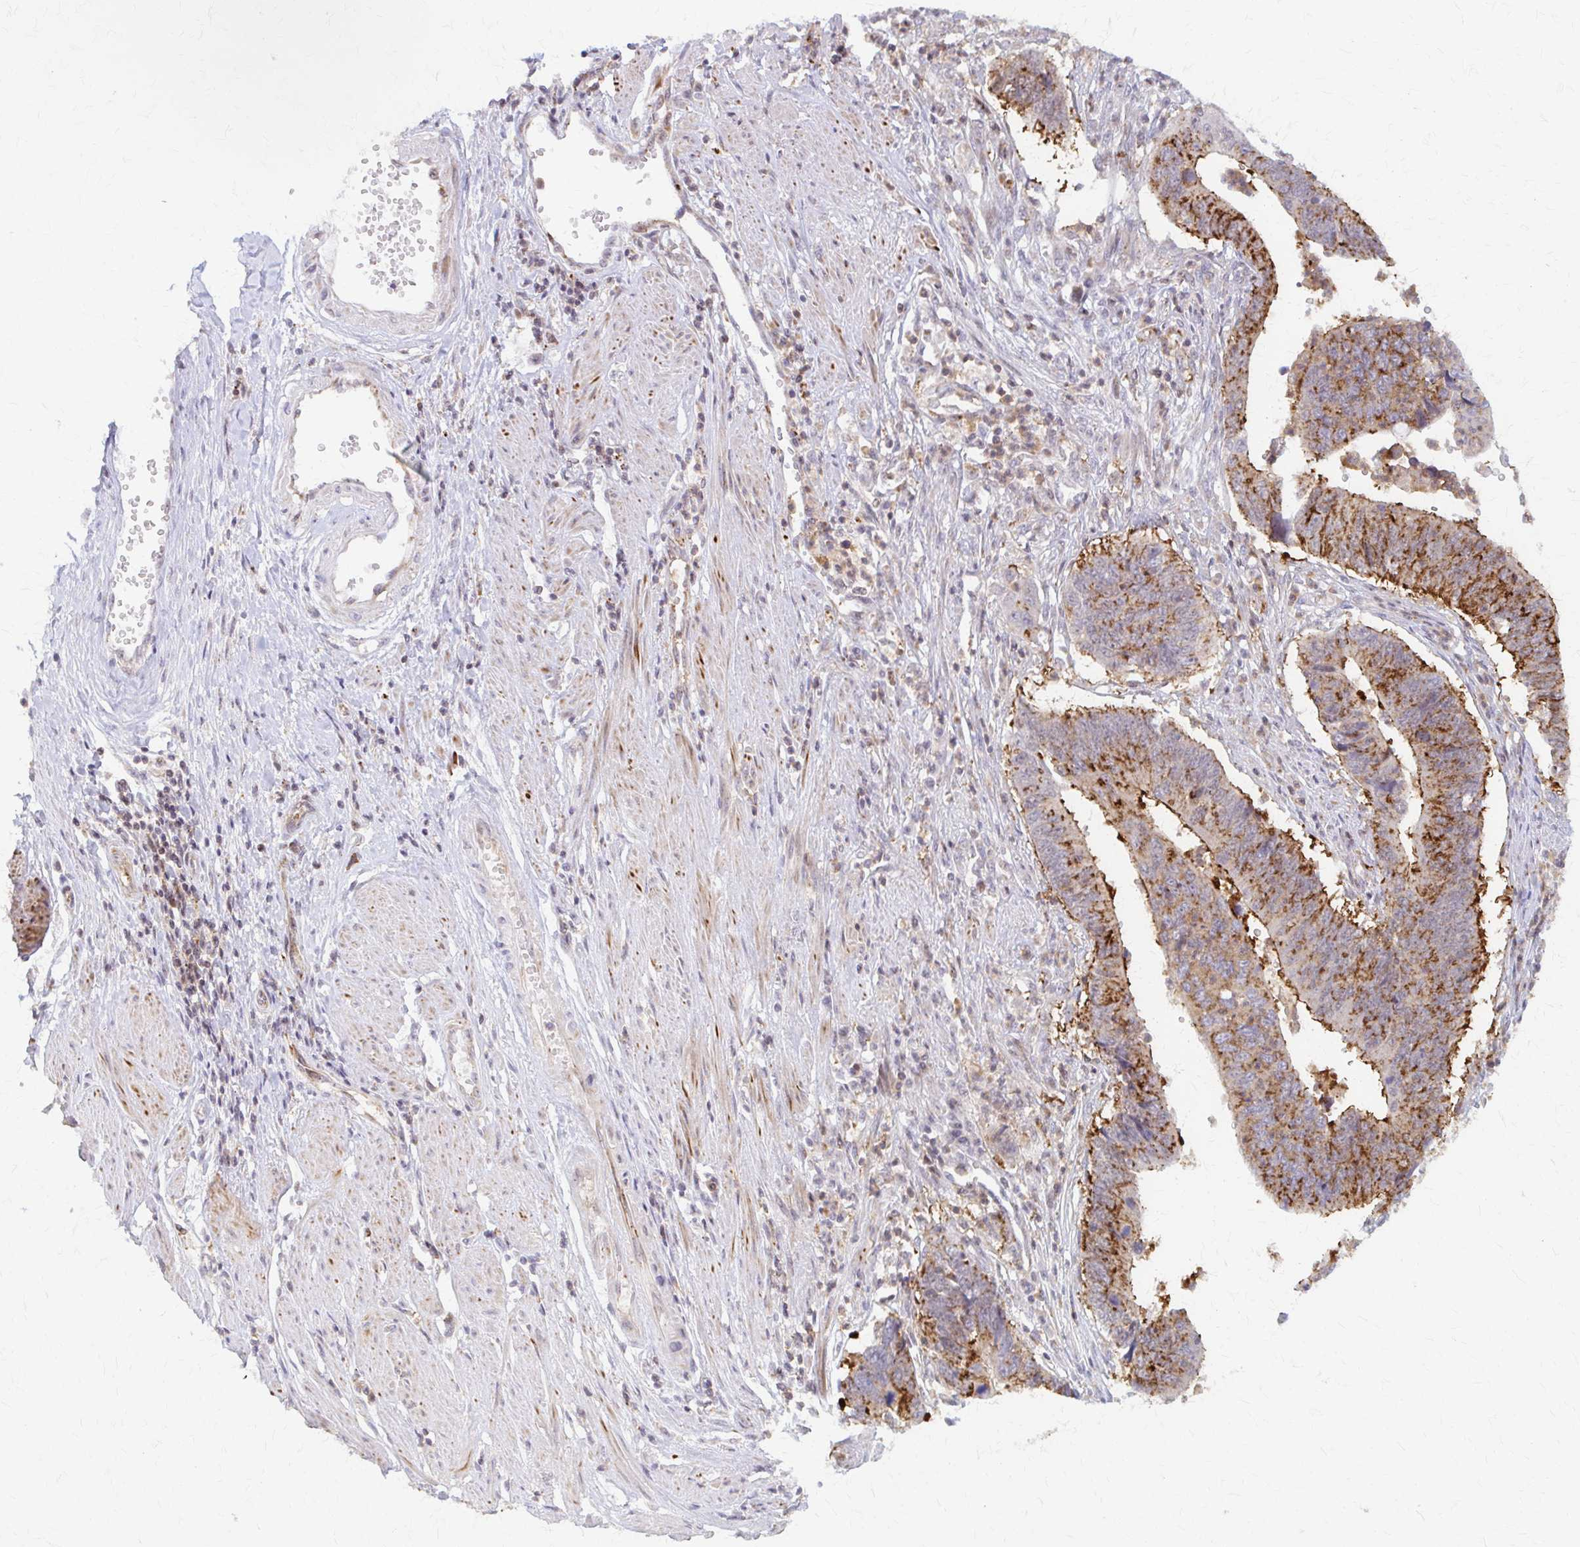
{"staining": {"intensity": "strong", "quantity": ">75%", "location": "cytoplasmic/membranous"}, "tissue": "stomach cancer", "cell_type": "Tumor cells", "image_type": "cancer", "snomed": [{"axis": "morphology", "description": "Adenocarcinoma, NOS"}, {"axis": "topography", "description": "Stomach"}], "caption": "A brown stain highlights strong cytoplasmic/membranous staining of a protein in stomach cancer (adenocarcinoma) tumor cells. The staining was performed using DAB, with brown indicating positive protein expression. Nuclei are stained blue with hematoxylin.", "gene": "ARHGAP35", "patient": {"sex": "male", "age": 59}}